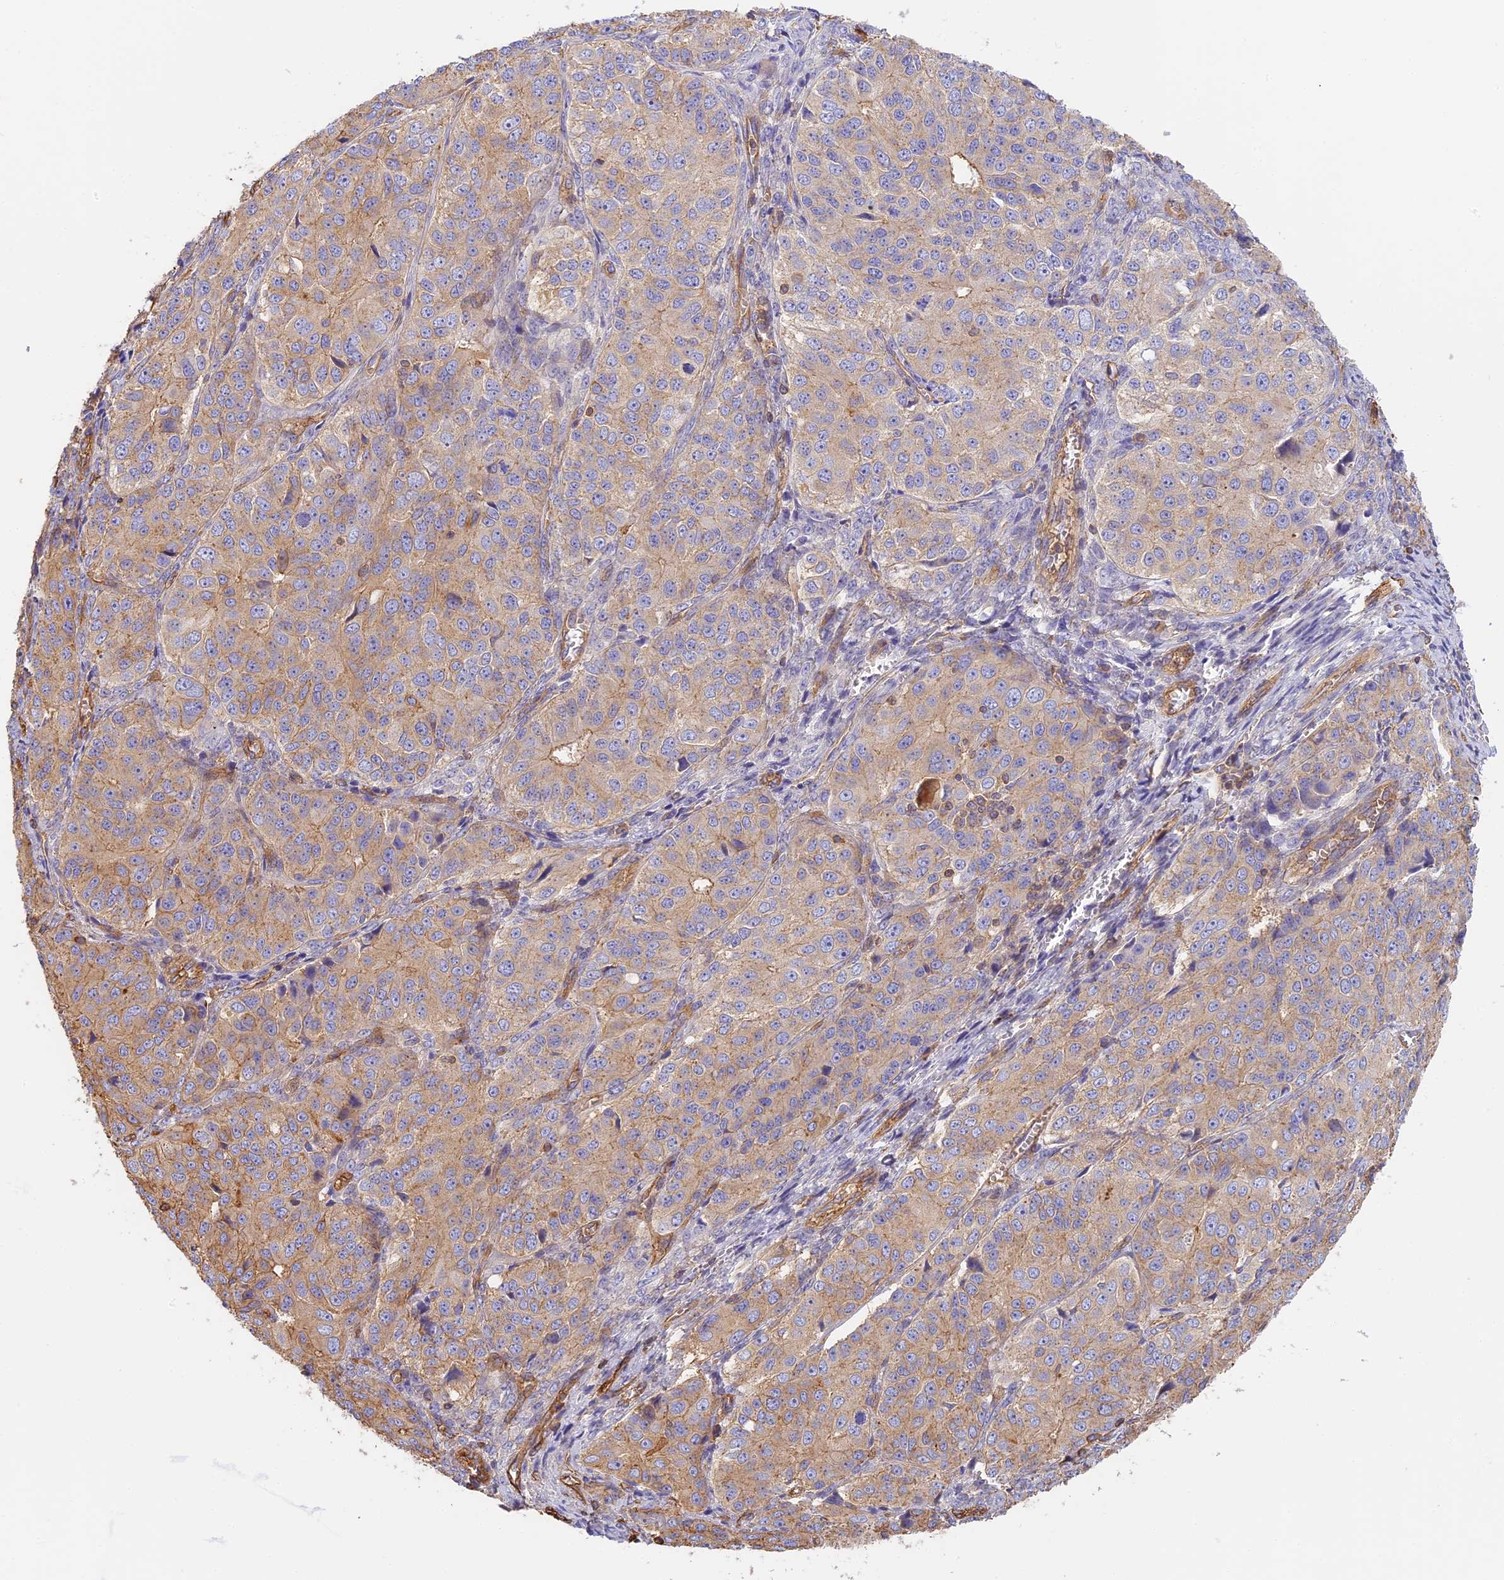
{"staining": {"intensity": "weak", "quantity": "25%-75%", "location": "cytoplasmic/membranous"}, "tissue": "ovarian cancer", "cell_type": "Tumor cells", "image_type": "cancer", "snomed": [{"axis": "morphology", "description": "Carcinoma, endometroid"}, {"axis": "topography", "description": "Ovary"}], "caption": "Immunohistochemistry (IHC) of human ovarian cancer exhibits low levels of weak cytoplasmic/membranous staining in approximately 25%-75% of tumor cells. (Brightfield microscopy of DAB IHC at high magnification).", "gene": "VPS18", "patient": {"sex": "female", "age": 51}}